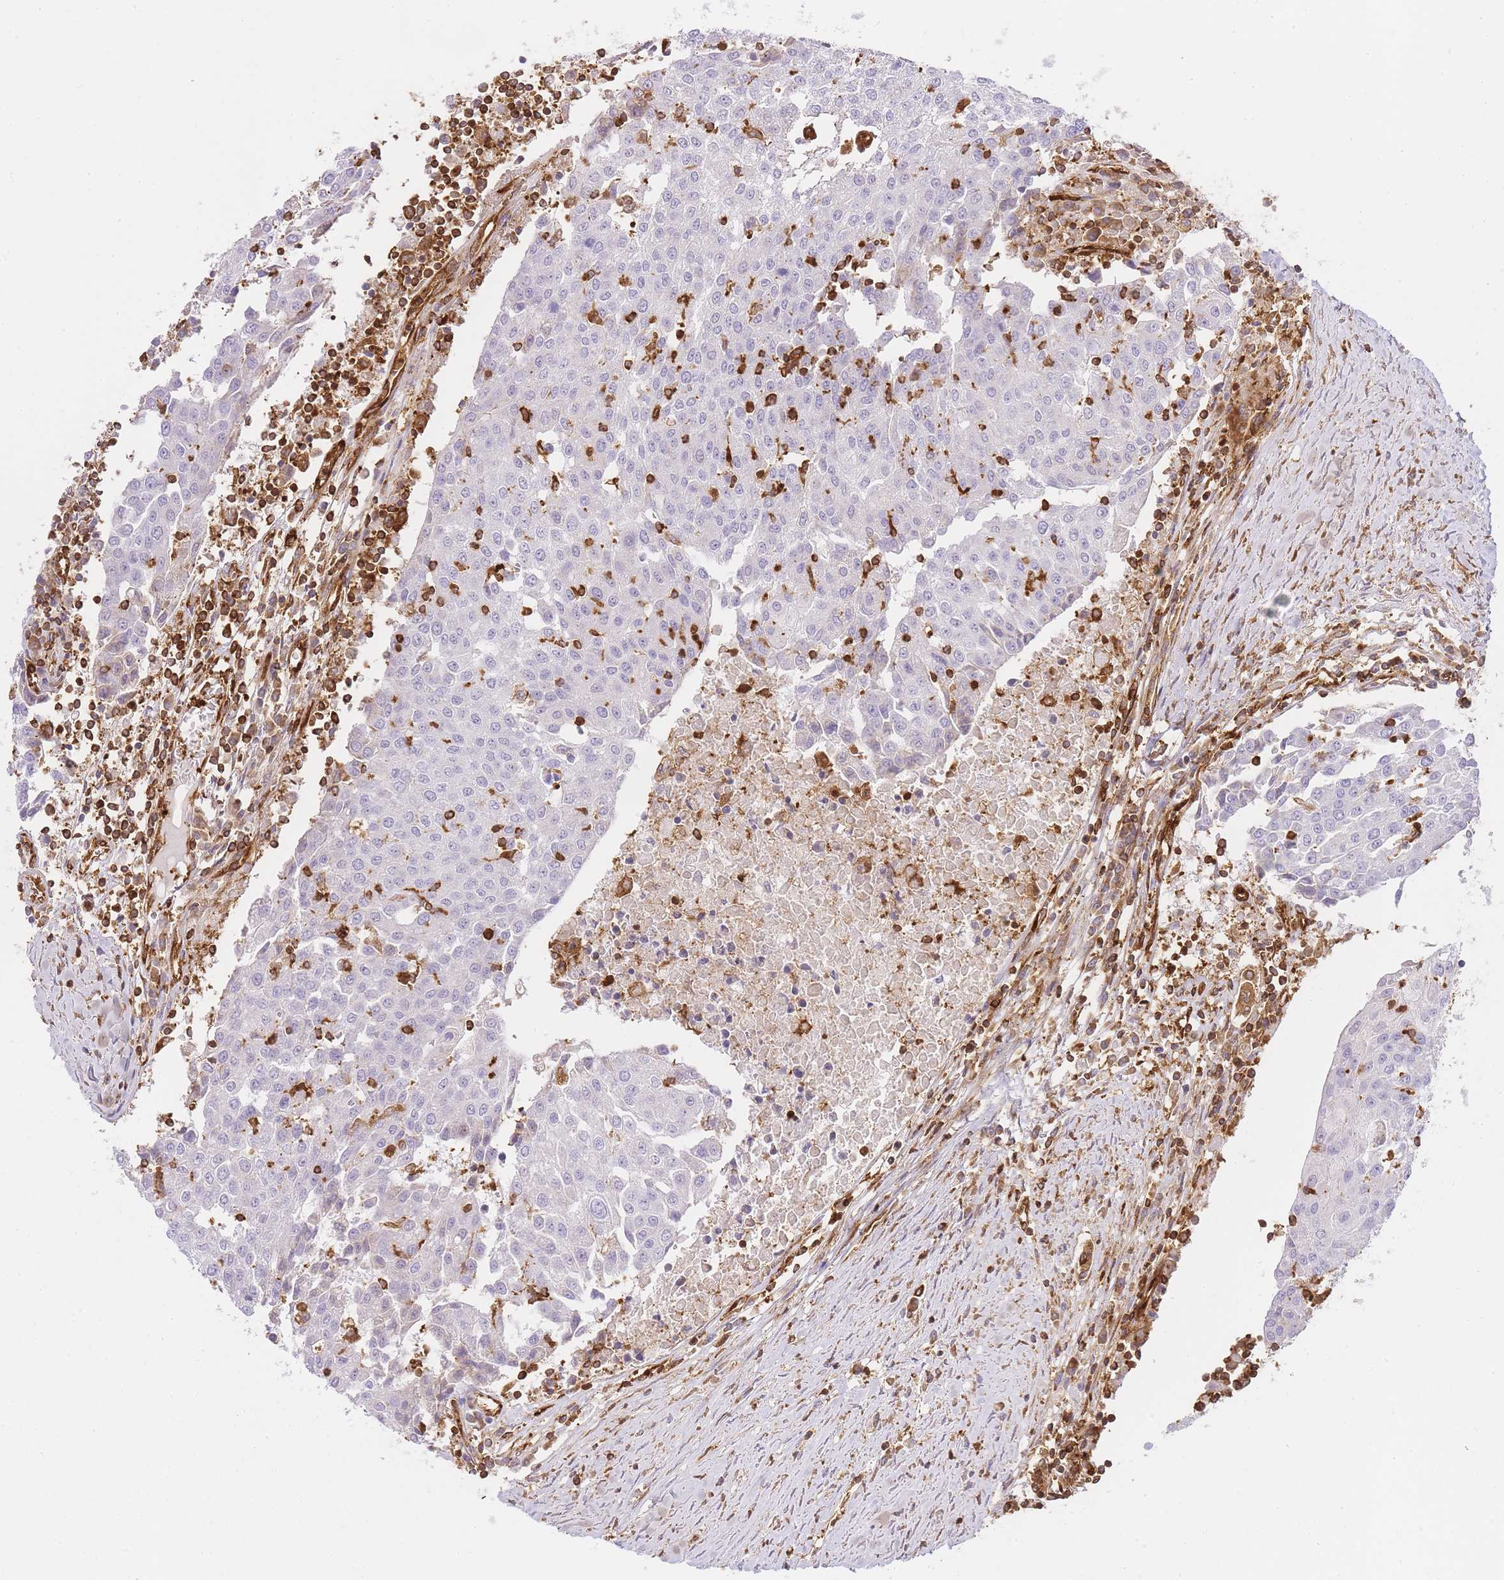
{"staining": {"intensity": "negative", "quantity": "none", "location": "none"}, "tissue": "urothelial cancer", "cell_type": "Tumor cells", "image_type": "cancer", "snomed": [{"axis": "morphology", "description": "Urothelial carcinoma, High grade"}, {"axis": "topography", "description": "Urinary bladder"}], "caption": "DAB immunohistochemical staining of human urothelial cancer exhibits no significant positivity in tumor cells.", "gene": "MSN", "patient": {"sex": "female", "age": 85}}